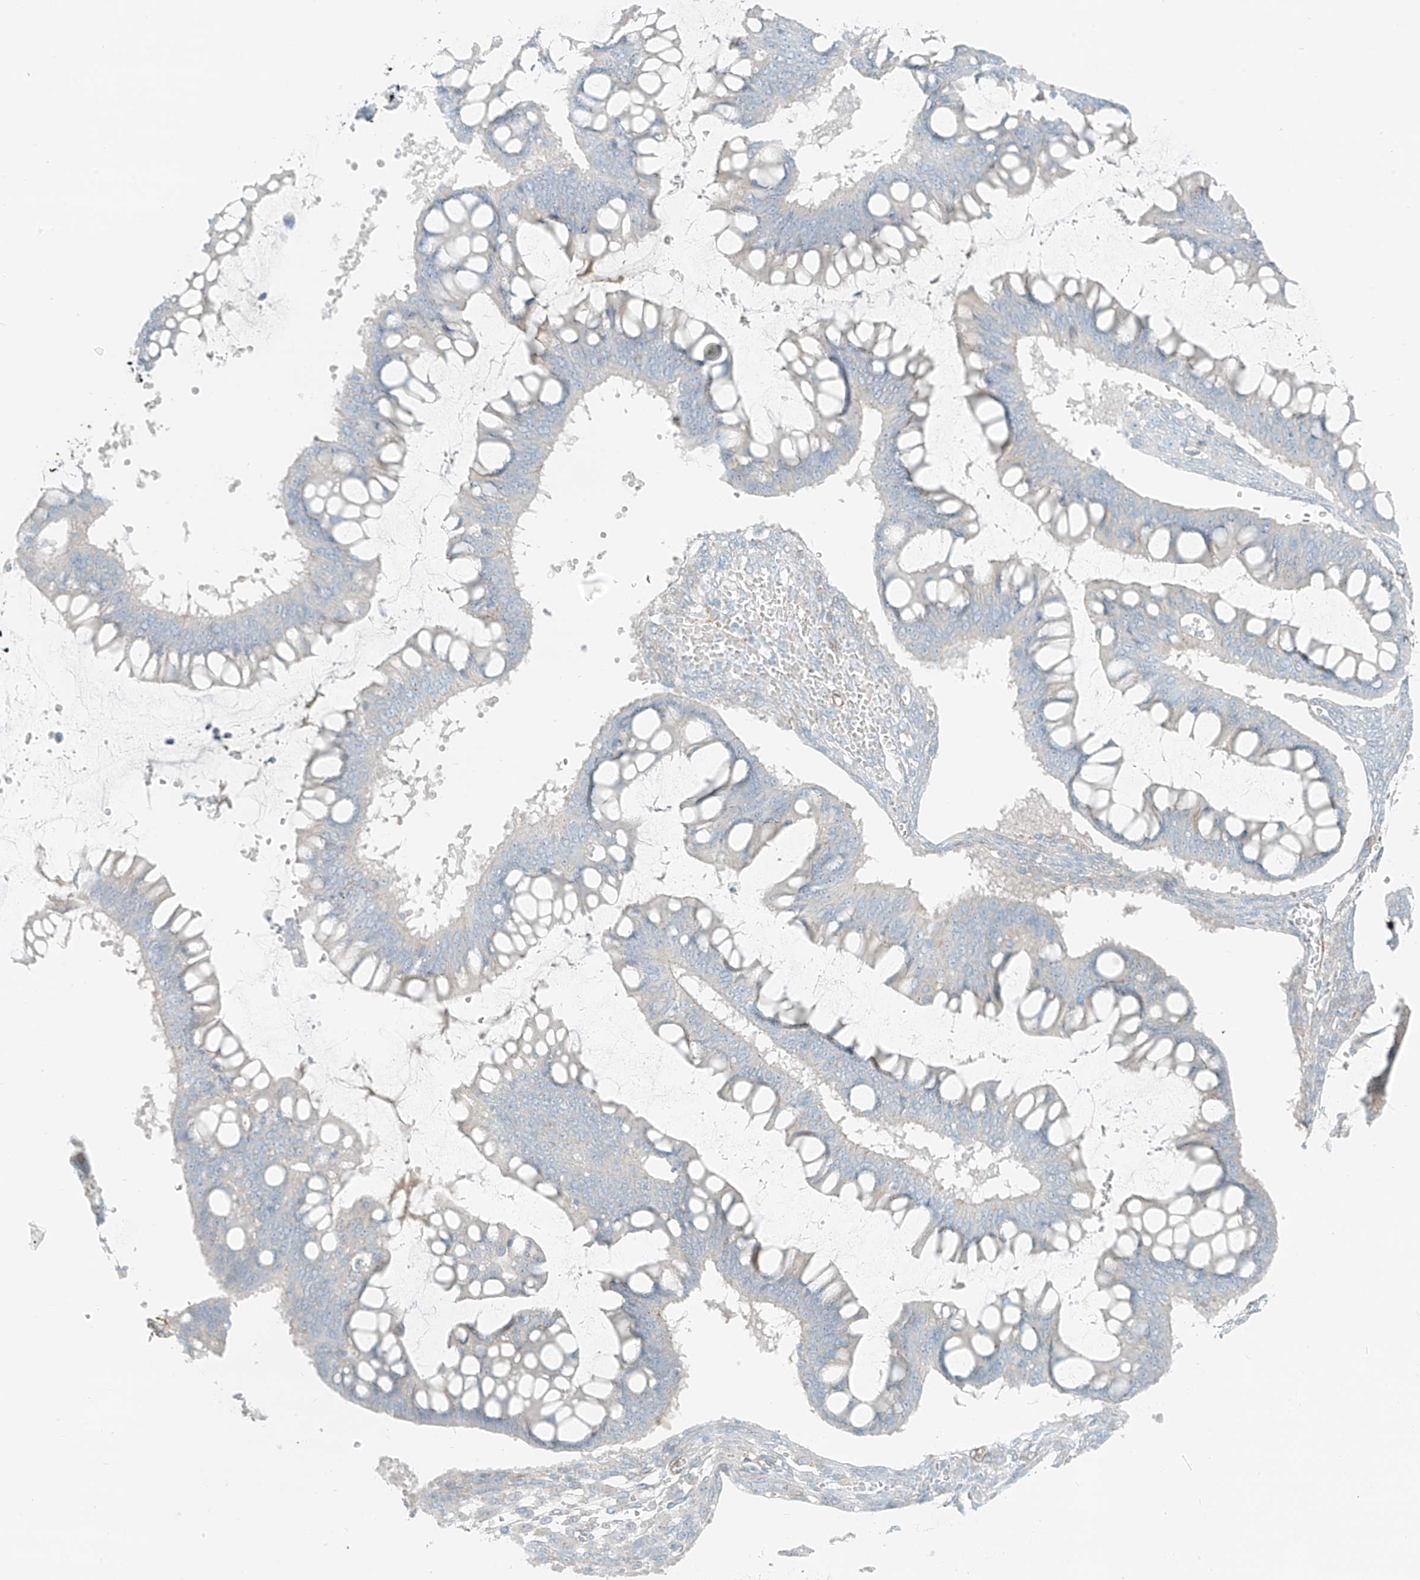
{"staining": {"intensity": "negative", "quantity": "none", "location": "none"}, "tissue": "ovarian cancer", "cell_type": "Tumor cells", "image_type": "cancer", "snomed": [{"axis": "morphology", "description": "Cystadenocarcinoma, mucinous, NOS"}, {"axis": "topography", "description": "Ovary"}], "caption": "Immunohistochemistry of human ovarian cancer (mucinous cystadenocarcinoma) shows no expression in tumor cells.", "gene": "SMCP", "patient": {"sex": "female", "age": 73}}